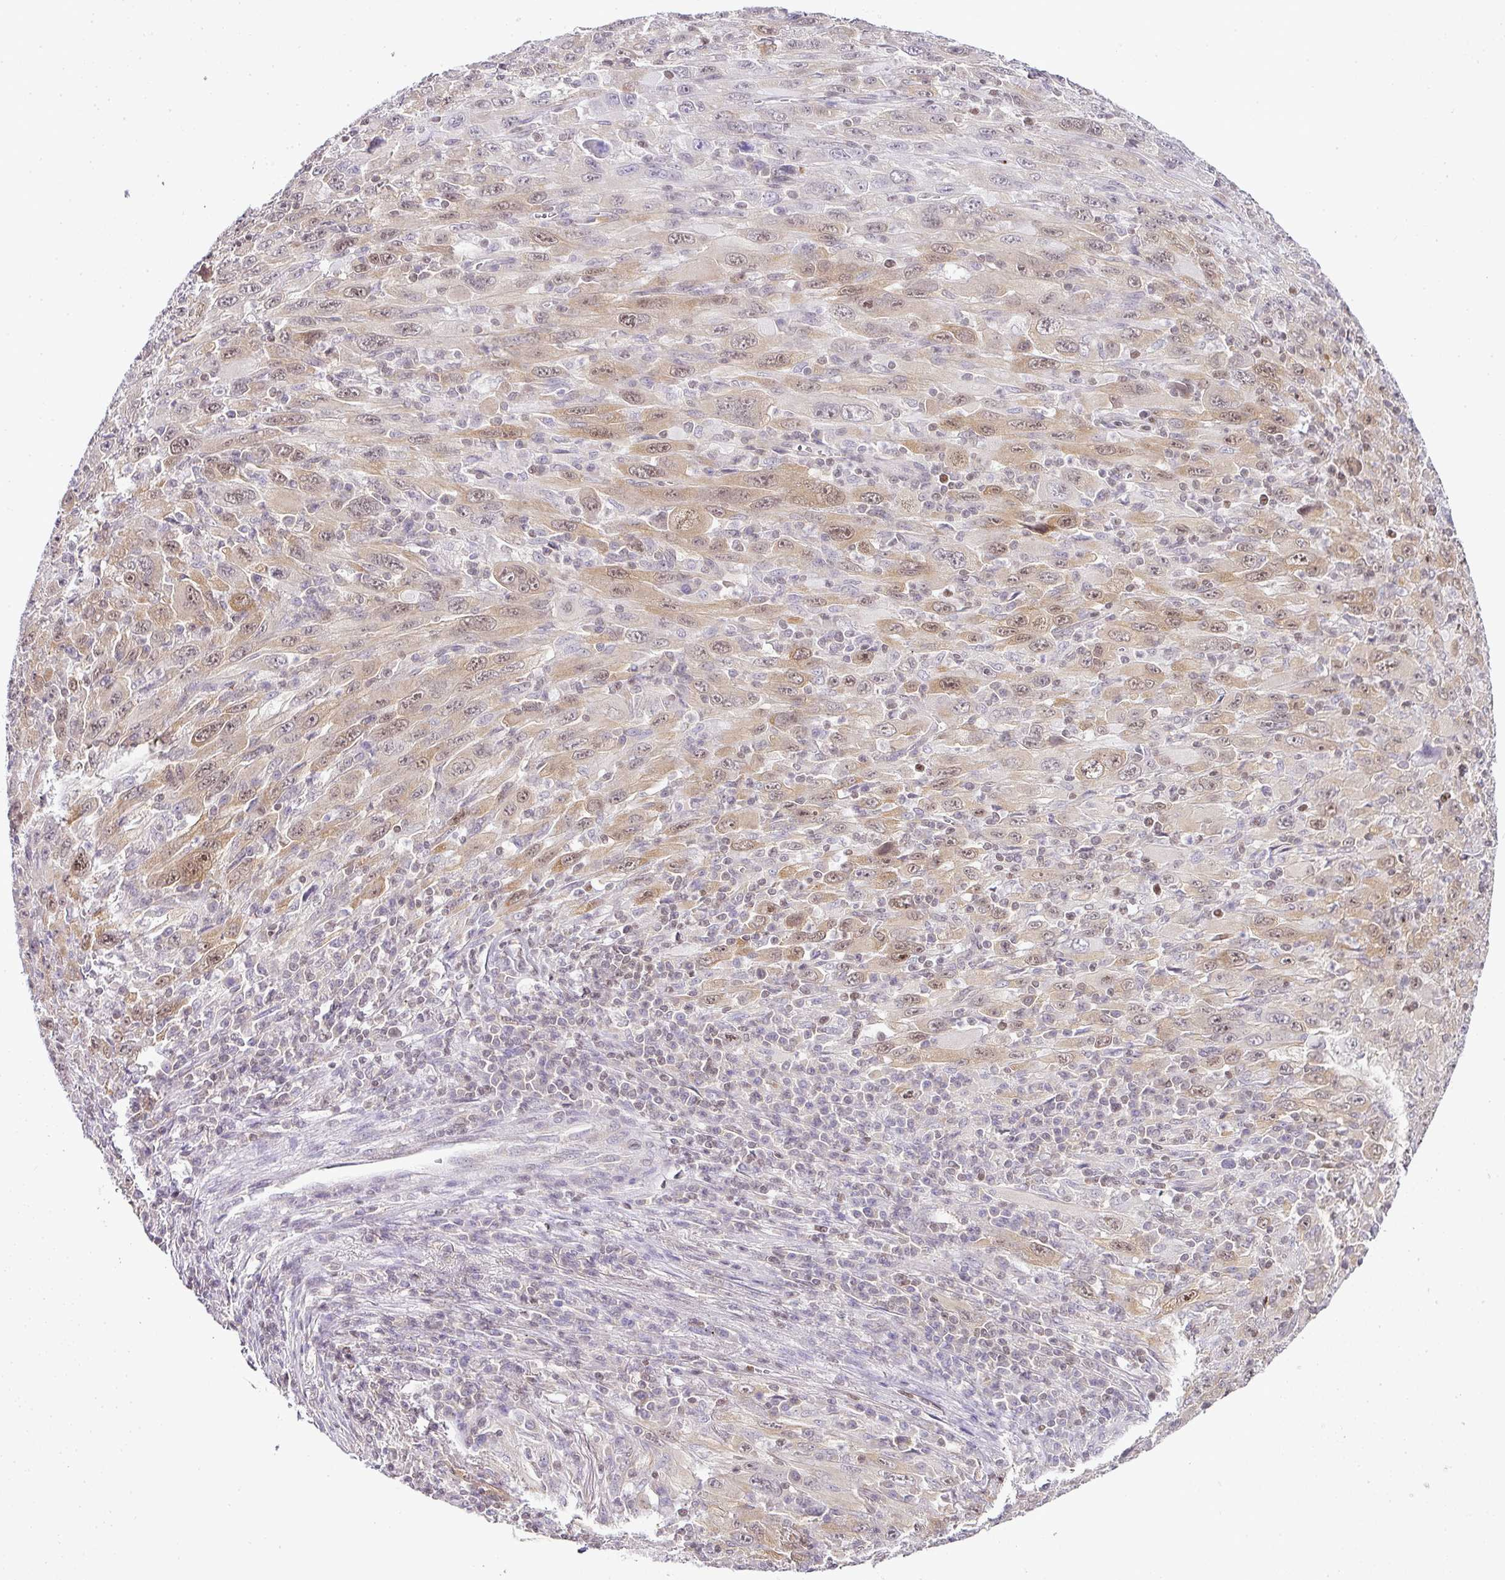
{"staining": {"intensity": "moderate", "quantity": "25%-75%", "location": "nuclear"}, "tissue": "melanoma", "cell_type": "Tumor cells", "image_type": "cancer", "snomed": [{"axis": "morphology", "description": "Malignant melanoma, Metastatic site"}, {"axis": "topography", "description": "Skin"}], "caption": "The histopathology image shows a brown stain indicating the presence of a protein in the nuclear of tumor cells in malignant melanoma (metastatic site).", "gene": "FAM32A", "patient": {"sex": "female", "age": 56}}